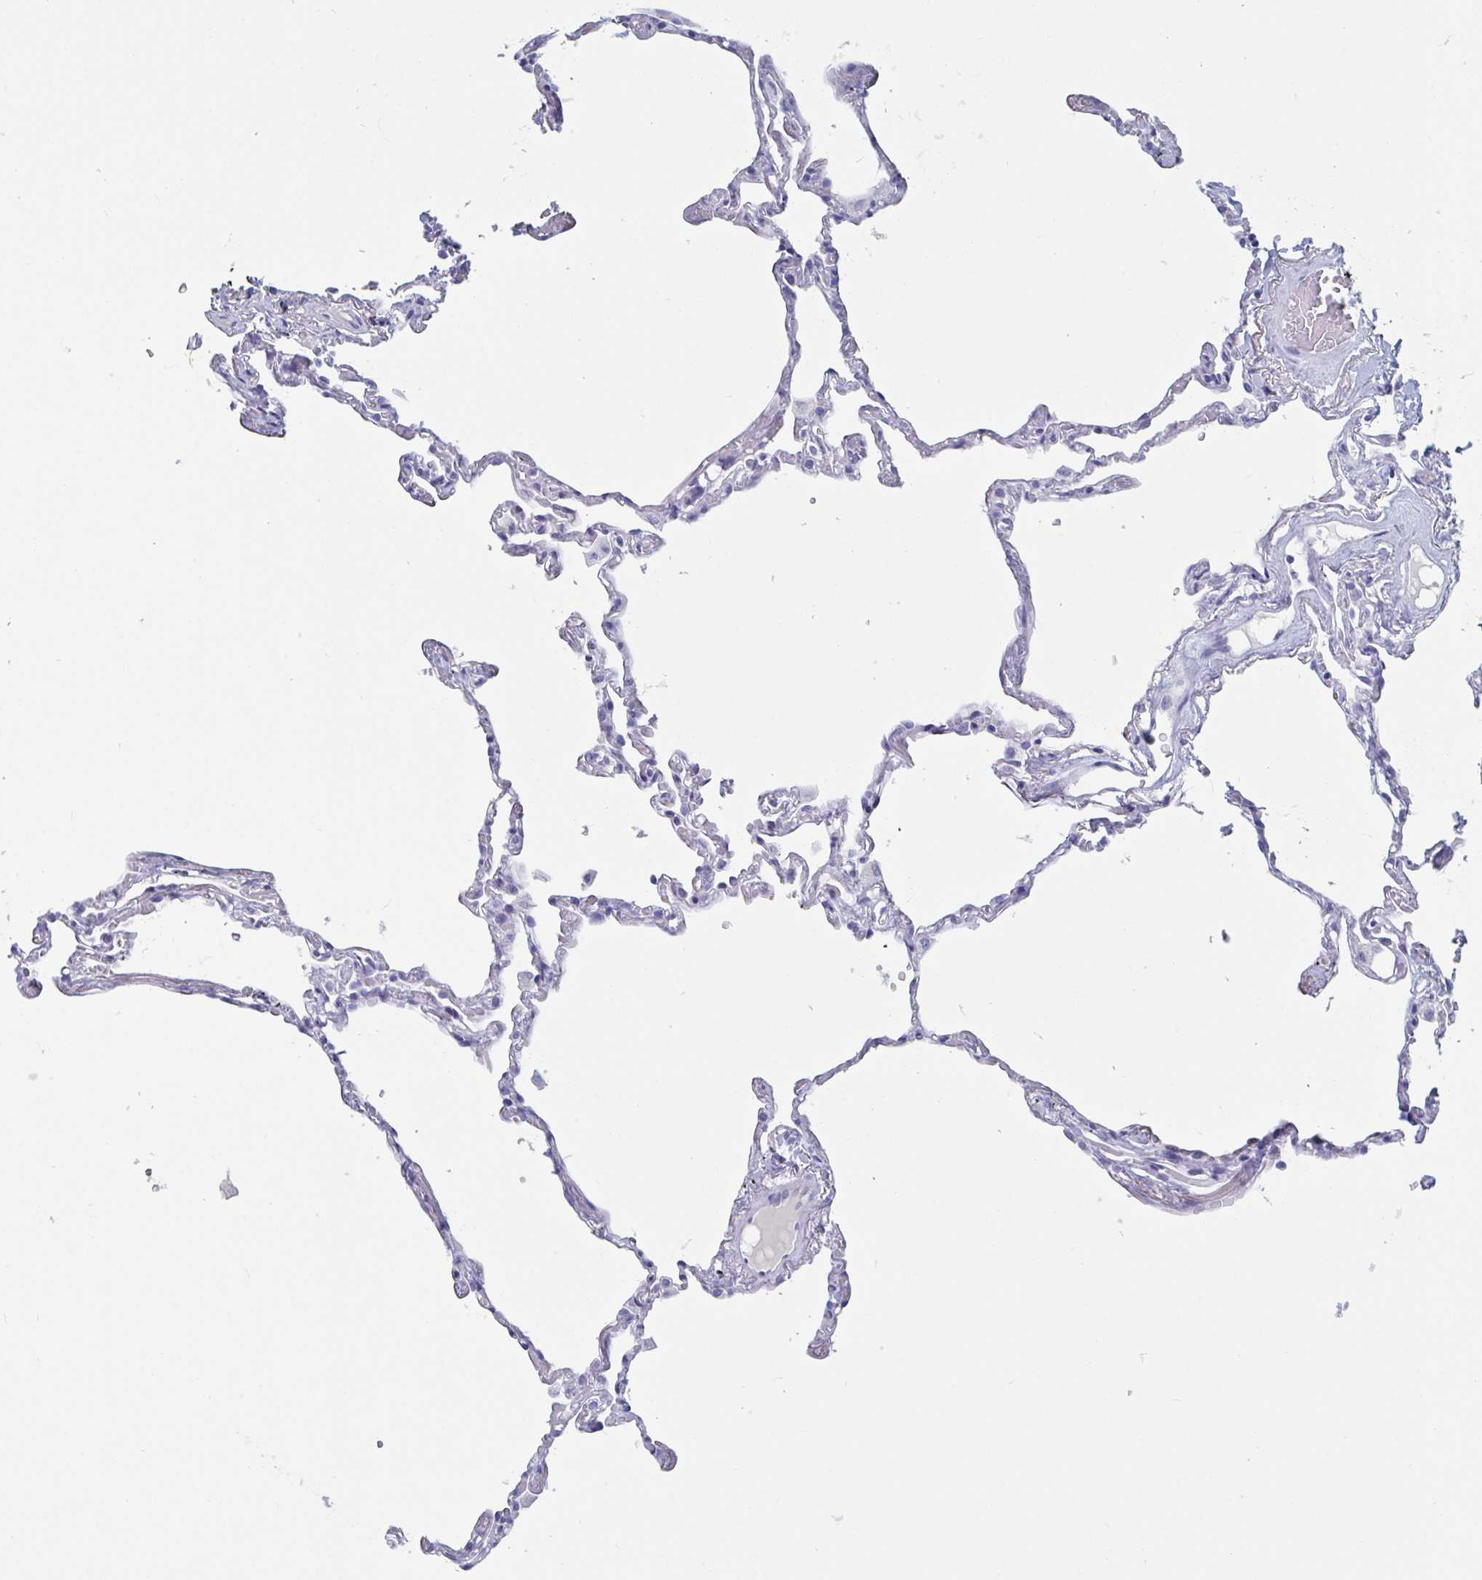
{"staining": {"intensity": "negative", "quantity": "none", "location": "none"}, "tissue": "lung", "cell_type": "Alveolar cells", "image_type": "normal", "snomed": [{"axis": "morphology", "description": "Normal tissue, NOS"}, {"axis": "topography", "description": "Lung"}], "caption": "A high-resolution photomicrograph shows IHC staining of normal lung, which exhibits no significant staining in alveolar cells. (Brightfield microscopy of DAB (3,3'-diaminobenzidine) immunohistochemistry at high magnification).", "gene": "DPEP3", "patient": {"sex": "female", "age": 67}}